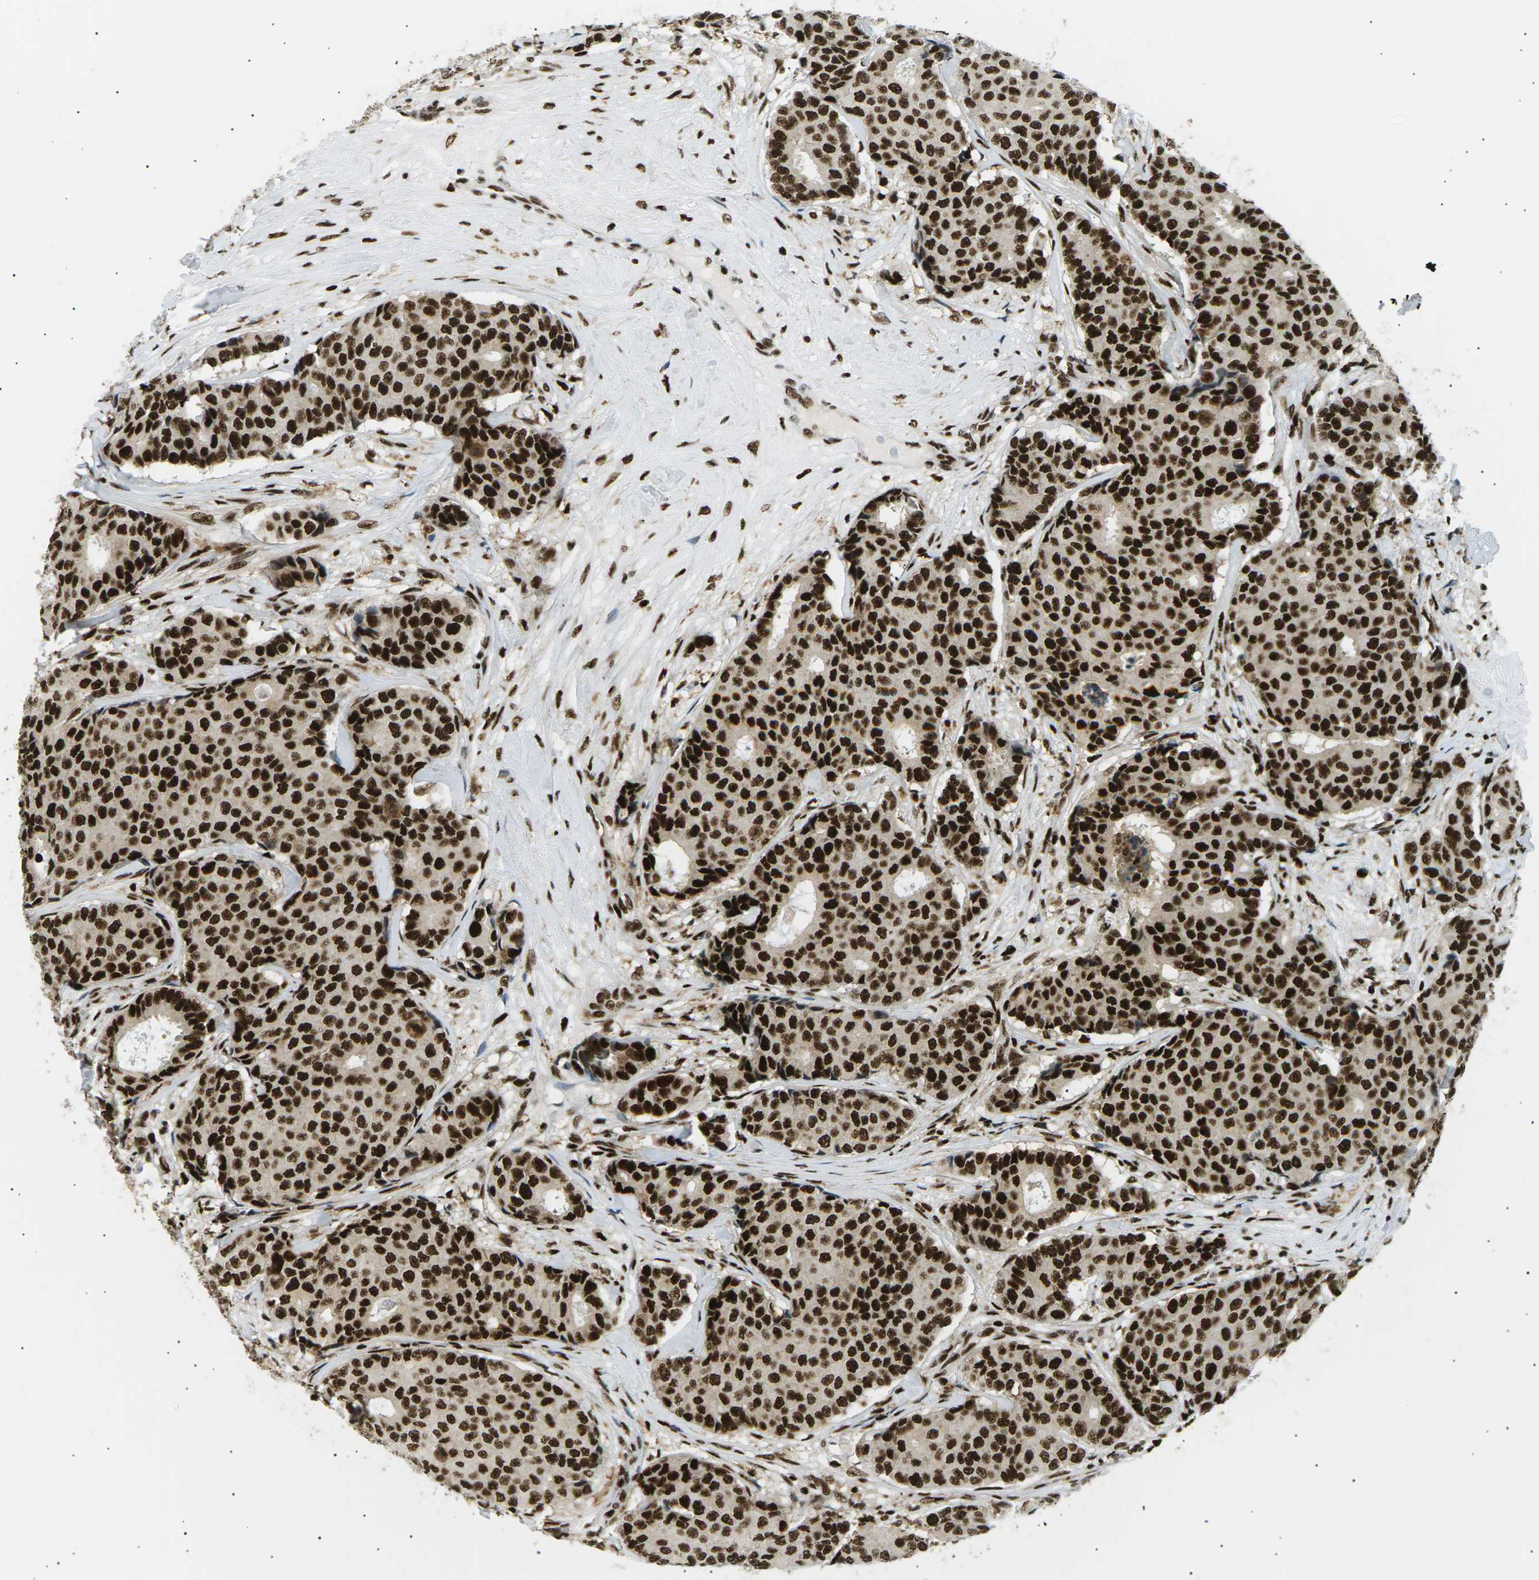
{"staining": {"intensity": "strong", "quantity": ">75%", "location": "nuclear"}, "tissue": "breast cancer", "cell_type": "Tumor cells", "image_type": "cancer", "snomed": [{"axis": "morphology", "description": "Duct carcinoma"}, {"axis": "topography", "description": "Breast"}], "caption": "Immunohistochemical staining of human breast infiltrating ductal carcinoma reveals high levels of strong nuclear protein positivity in about >75% of tumor cells. The protein is stained brown, and the nuclei are stained in blue (DAB (3,3'-diaminobenzidine) IHC with brightfield microscopy, high magnification).", "gene": "RPA2", "patient": {"sex": "female", "age": 75}}